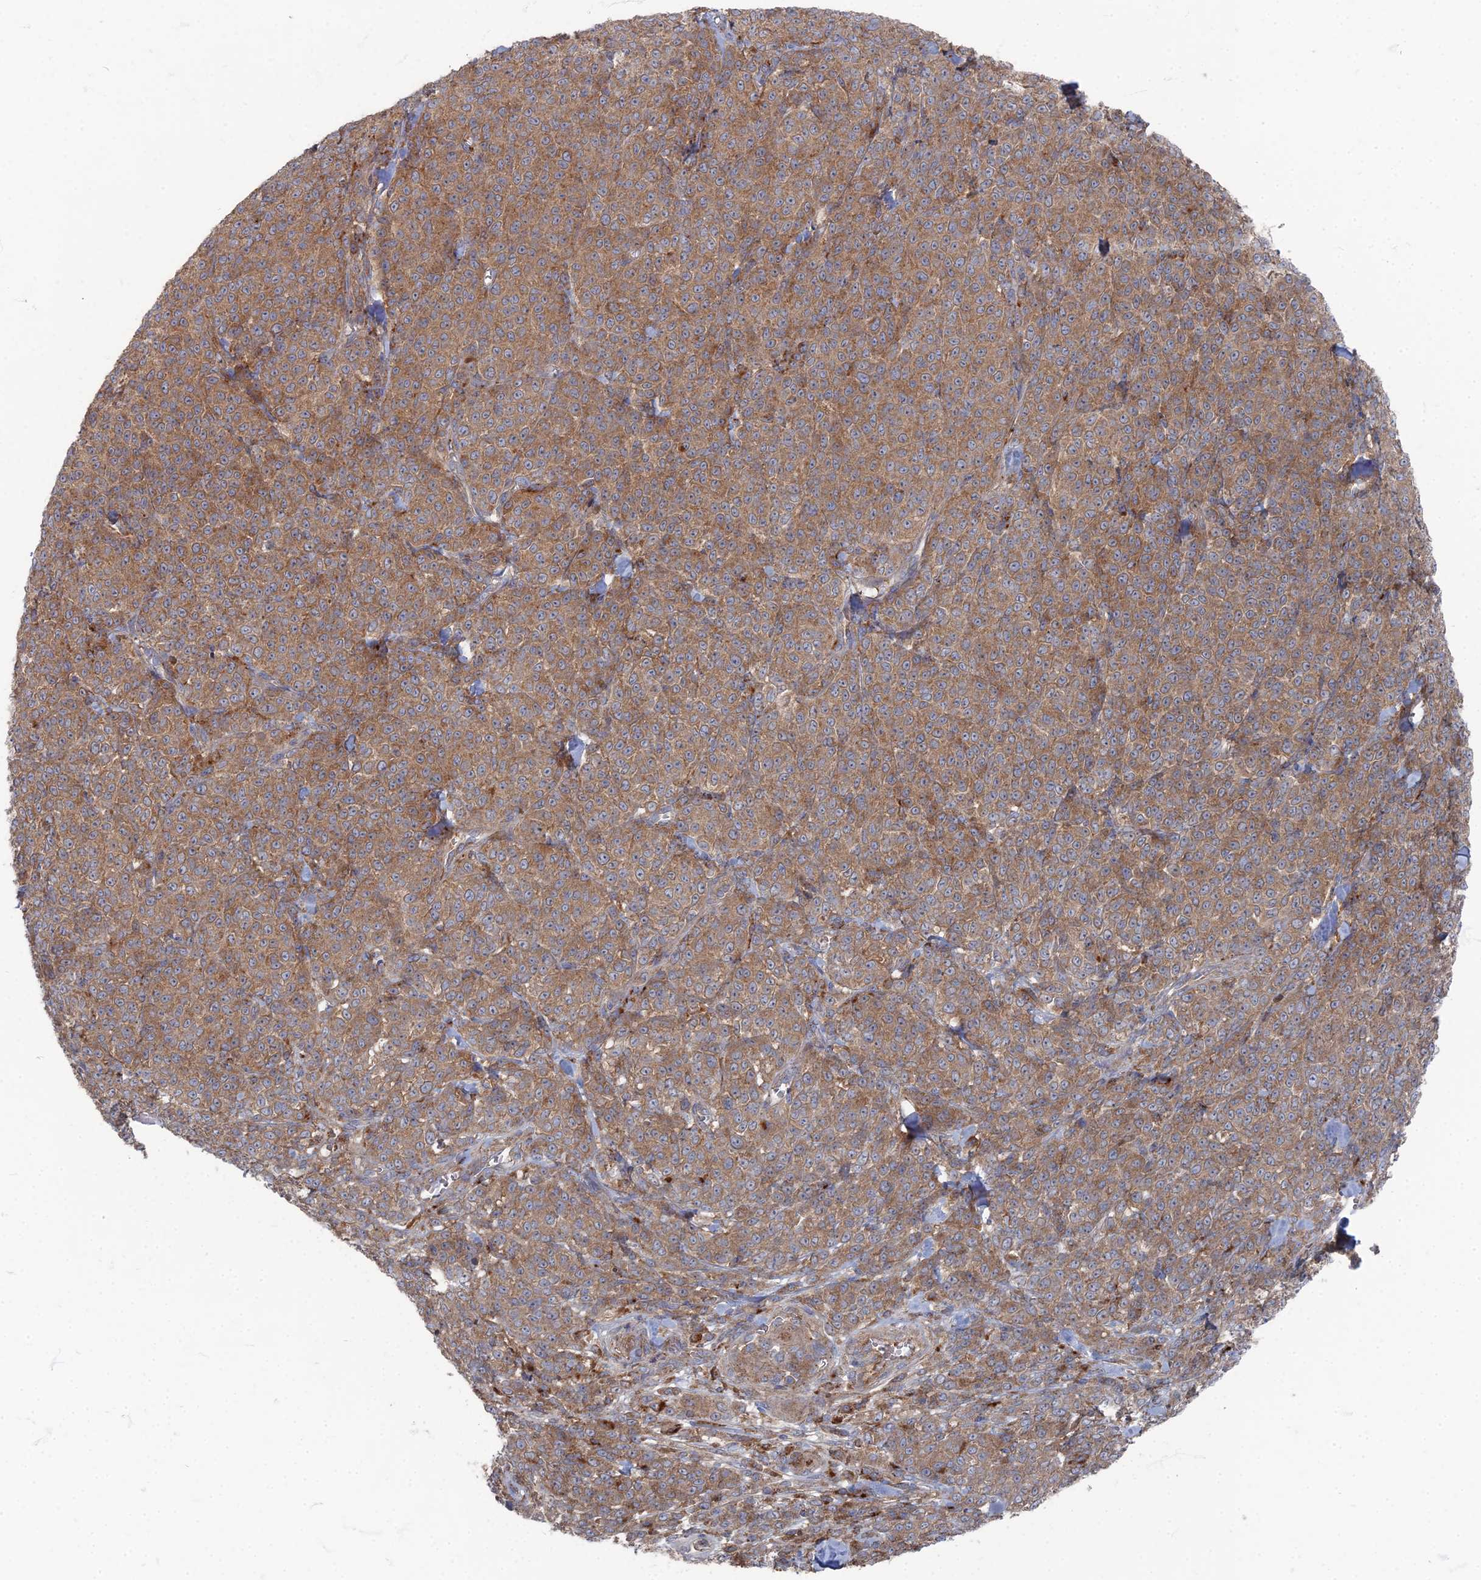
{"staining": {"intensity": "moderate", "quantity": ">75%", "location": "cytoplasmic/membranous"}, "tissue": "melanoma", "cell_type": "Tumor cells", "image_type": "cancer", "snomed": [{"axis": "morphology", "description": "Normal tissue, NOS"}, {"axis": "morphology", "description": "Malignant melanoma, NOS"}, {"axis": "topography", "description": "Skin"}], "caption": "Immunohistochemical staining of malignant melanoma reveals medium levels of moderate cytoplasmic/membranous protein staining in approximately >75% of tumor cells.", "gene": "PPCDC", "patient": {"sex": "female", "age": 34}}